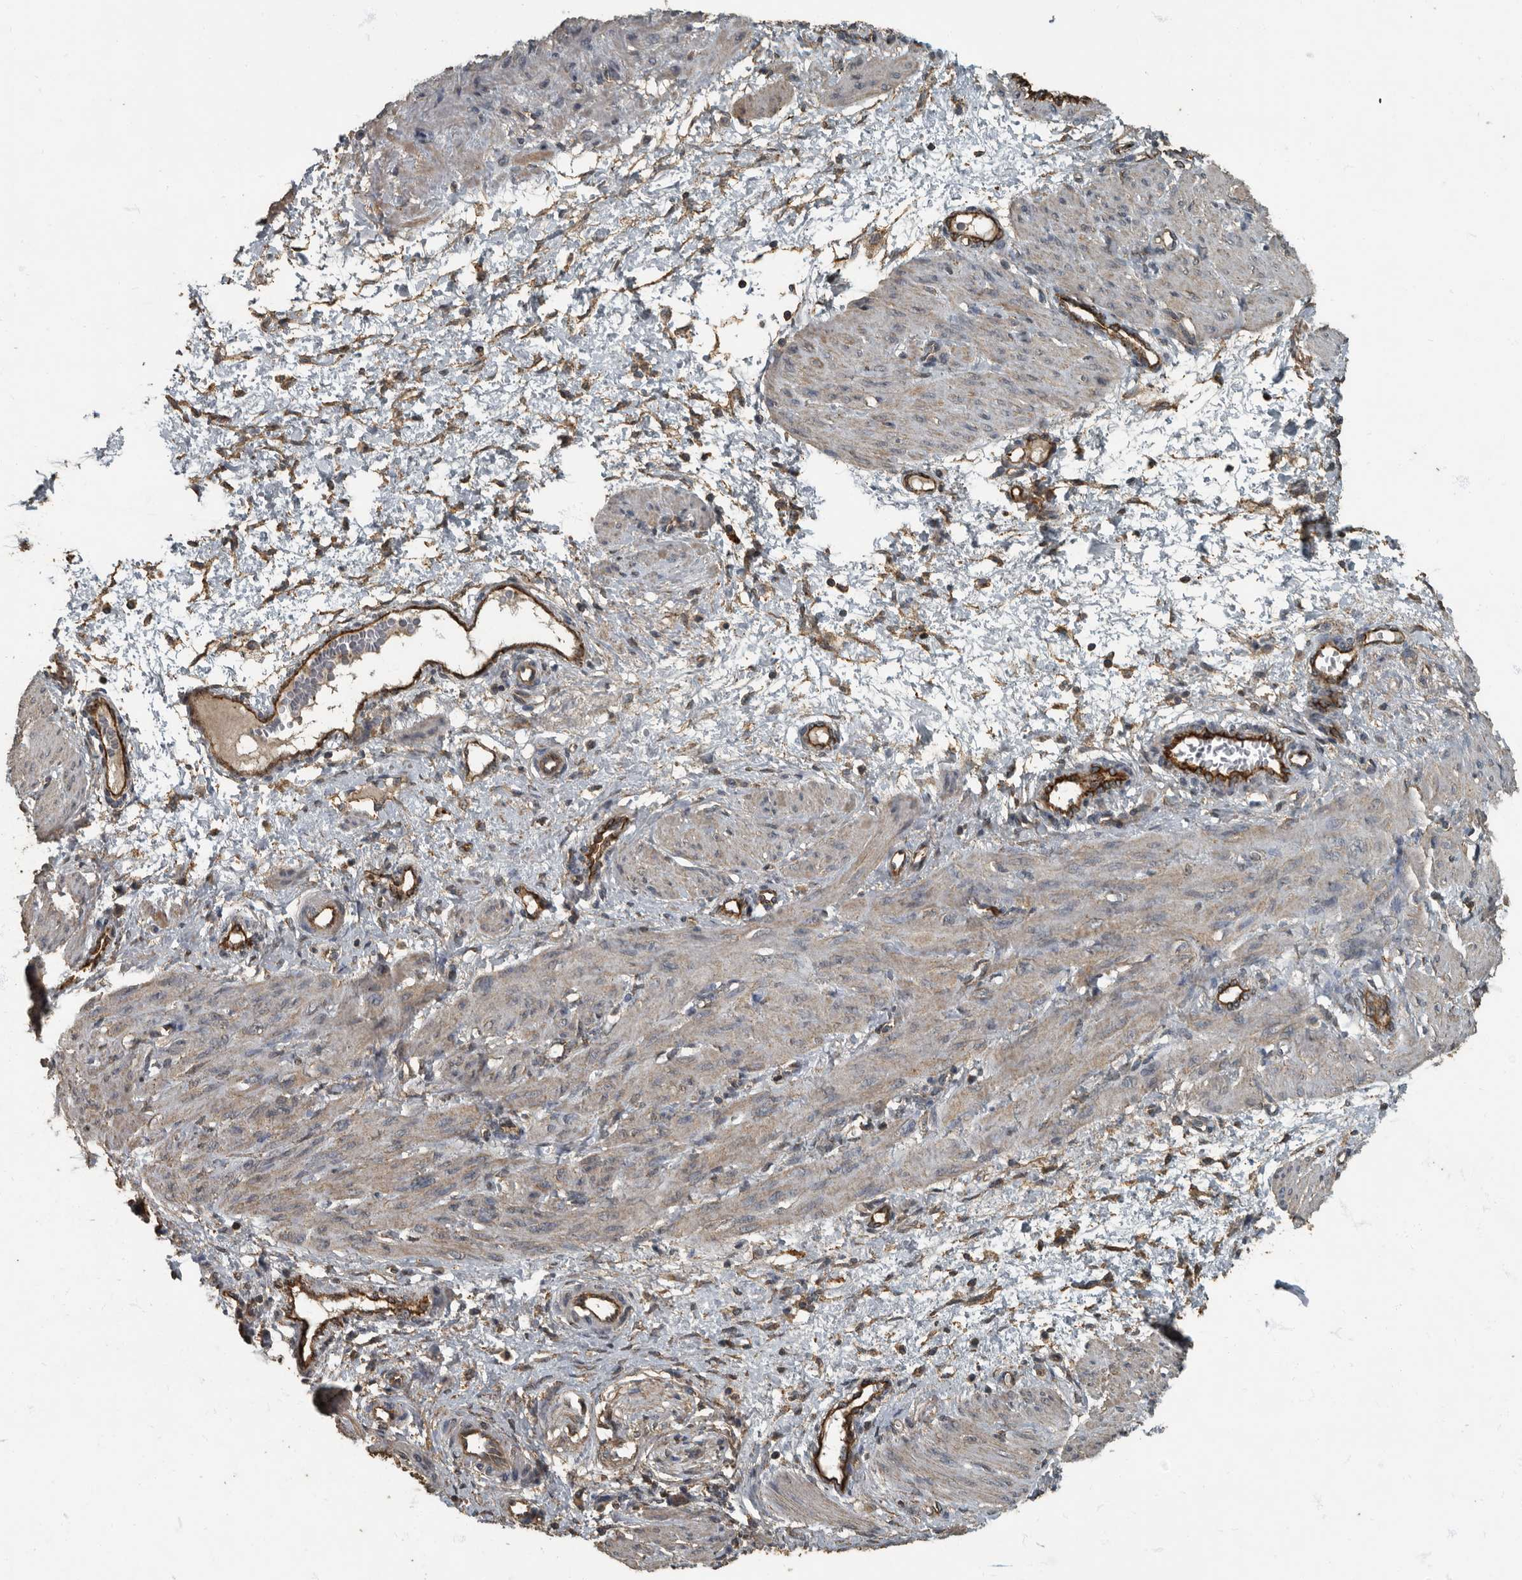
{"staining": {"intensity": "weak", "quantity": "25%-75%", "location": "cytoplasmic/membranous"}, "tissue": "smooth muscle", "cell_type": "Smooth muscle cells", "image_type": "normal", "snomed": [{"axis": "morphology", "description": "Normal tissue, NOS"}, {"axis": "topography", "description": "Endometrium"}], "caption": "DAB immunohistochemical staining of unremarkable human smooth muscle exhibits weak cytoplasmic/membranous protein positivity in about 25%-75% of smooth muscle cells. (DAB (3,3'-diaminobenzidine) IHC, brown staining for protein, blue staining for nuclei).", "gene": "IL15RA", "patient": {"sex": "female", "age": 33}}